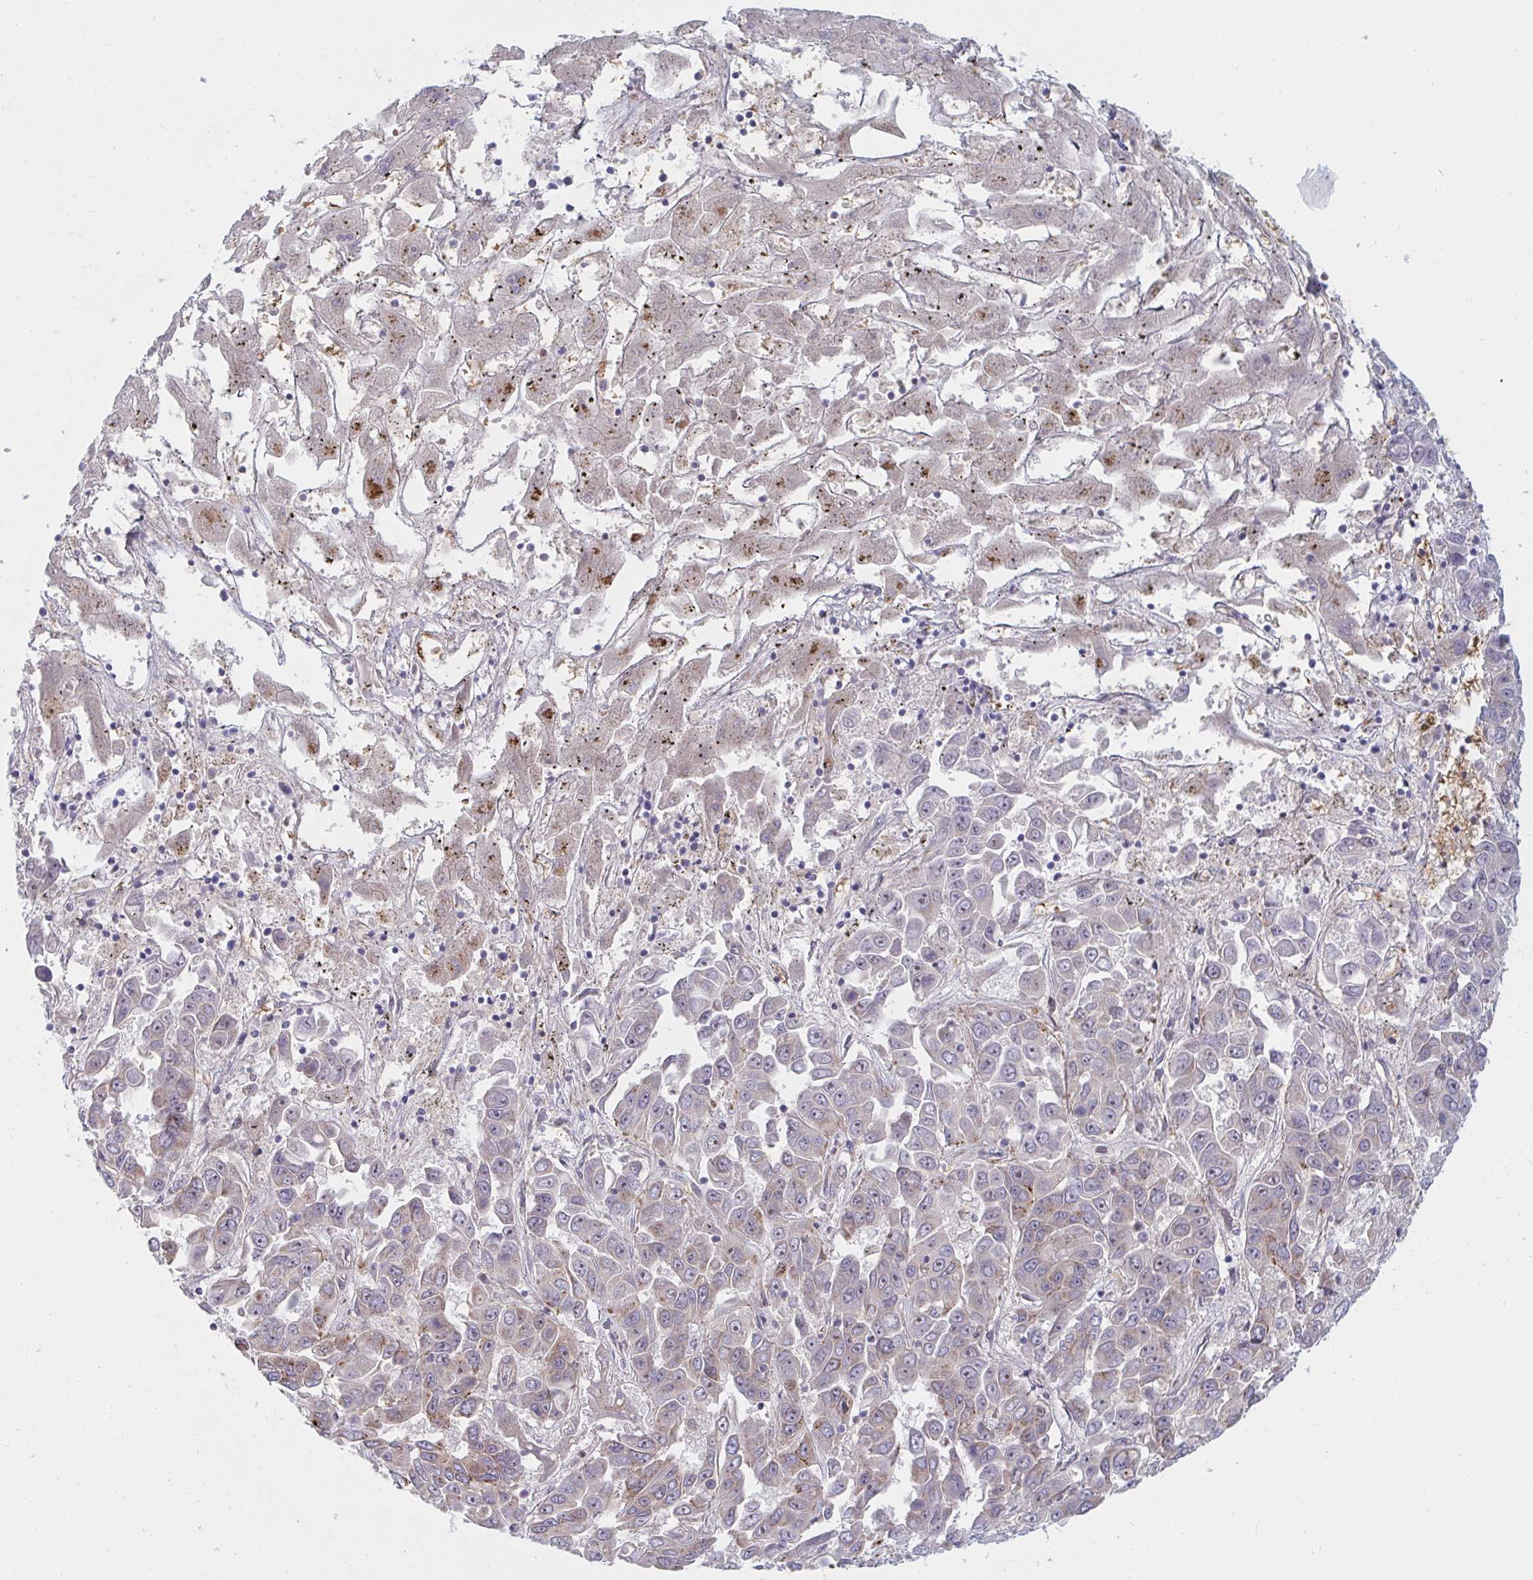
{"staining": {"intensity": "moderate", "quantity": "<25%", "location": "cytoplasmic/membranous"}, "tissue": "liver cancer", "cell_type": "Tumor cells", "image_type": "cancer", "snomed": [{"axis": "morphology", "description": "Cholangiocarcinoma"}, {"axis": "topography", "description": "Liver"}], "caption": "Moderate cytoplasmic/membranous expression for a protein is identified in about <25% of tumor cells of liver cancer (cholangiocarcinoma) using immunohistochemistry.", "gene": "TNFSF4", "patient": {"sex": "female", "age": 52}}